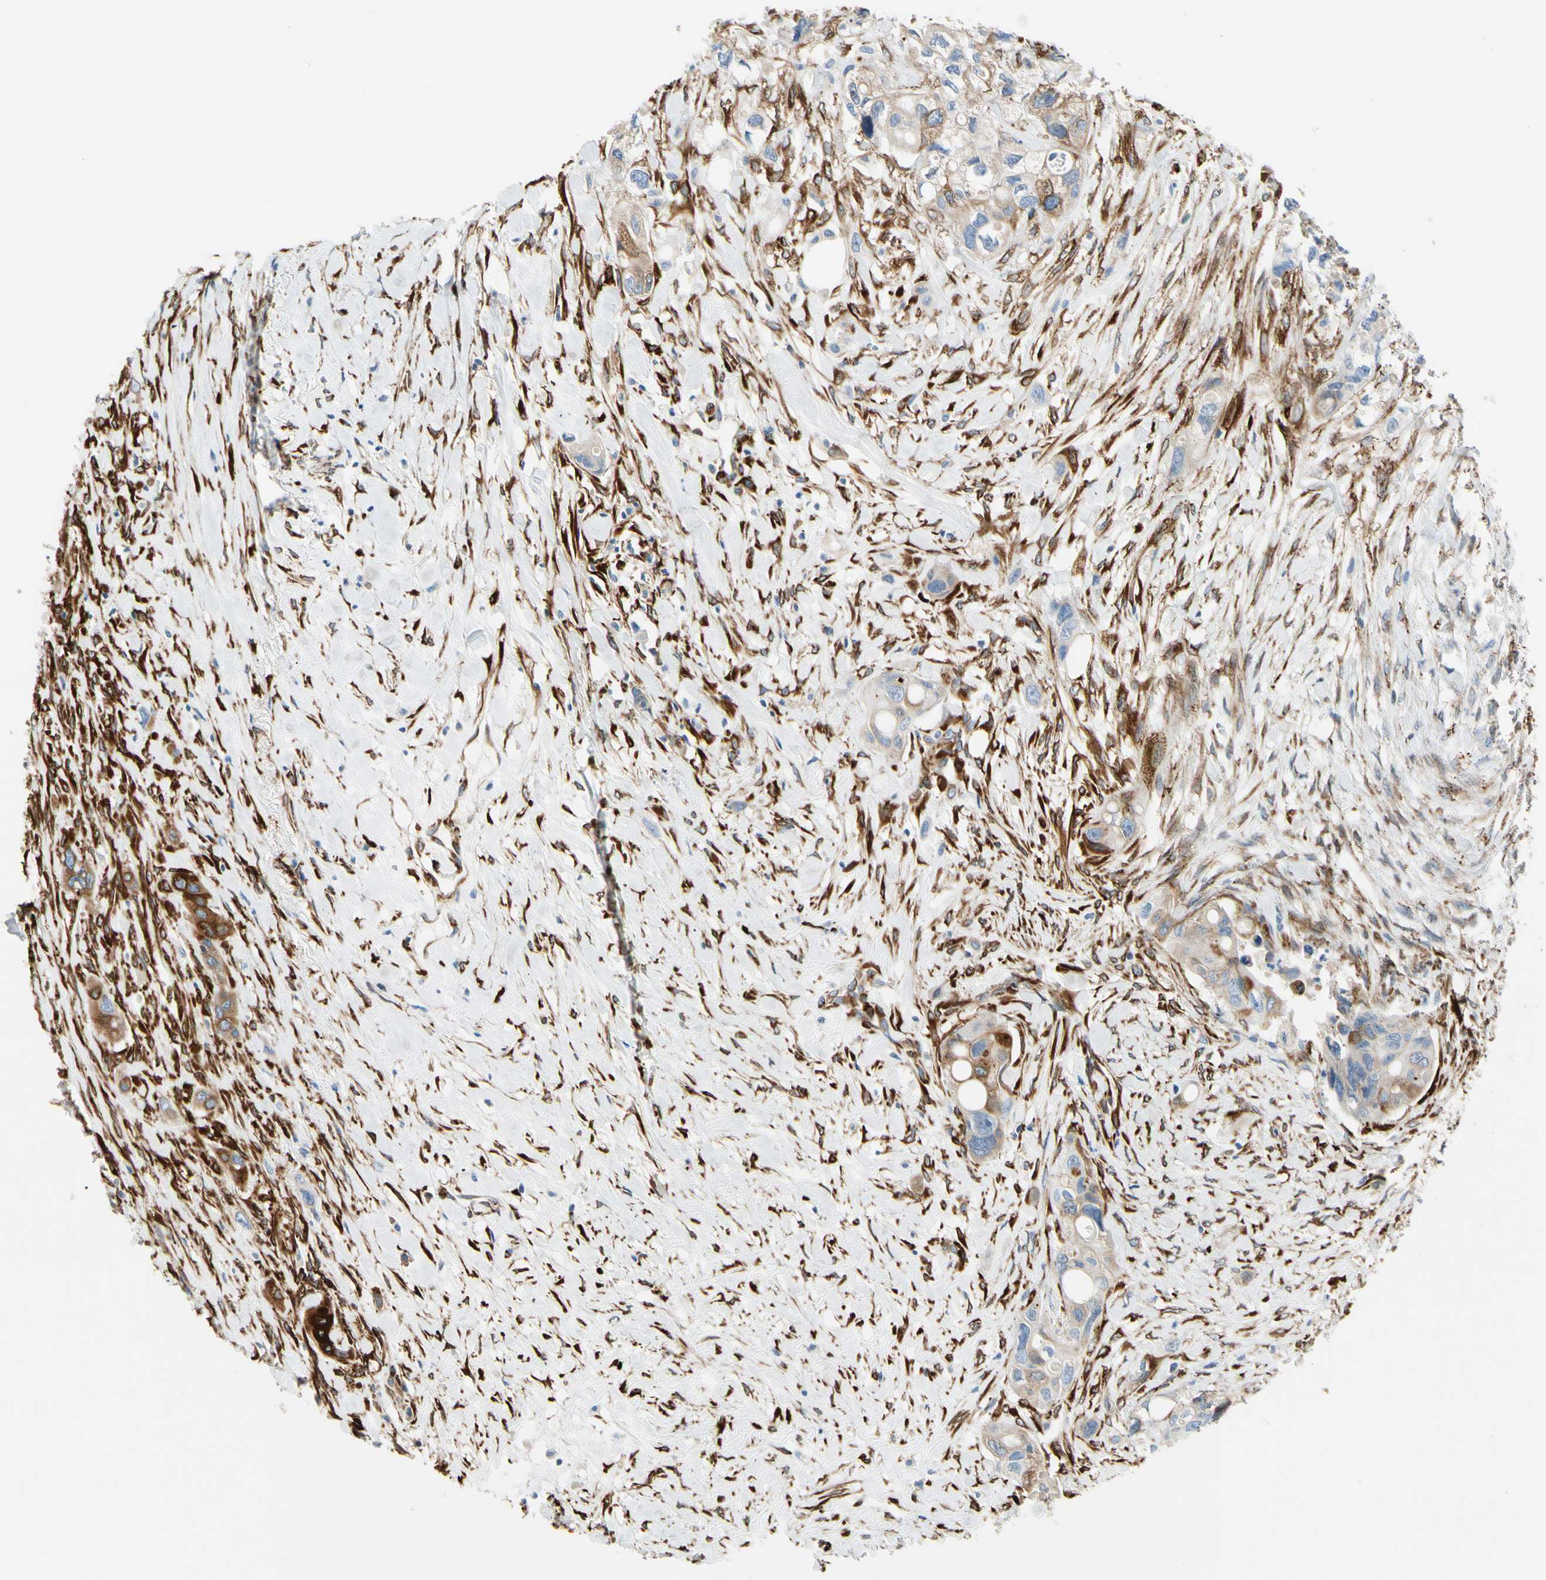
{"staining": {"intensity": "strong", "quantity": ">75%", "location": "cytoplasmic/membranous"}, "tissue": "colorectal cancer", "cell_type": "Tumor cells", "image_type": "cancer", "snomed": [{"axis": "morphology", "description": "Adenocarcinoma, NOS"}, {"axis": "topography", "description": "Colon"}], "caption": "Human colorectal cancer stained with a protein marker shows strong staining in tumor cells.", "gene": "FKBP7", "patient": {"sex": "female", "age": 57}}